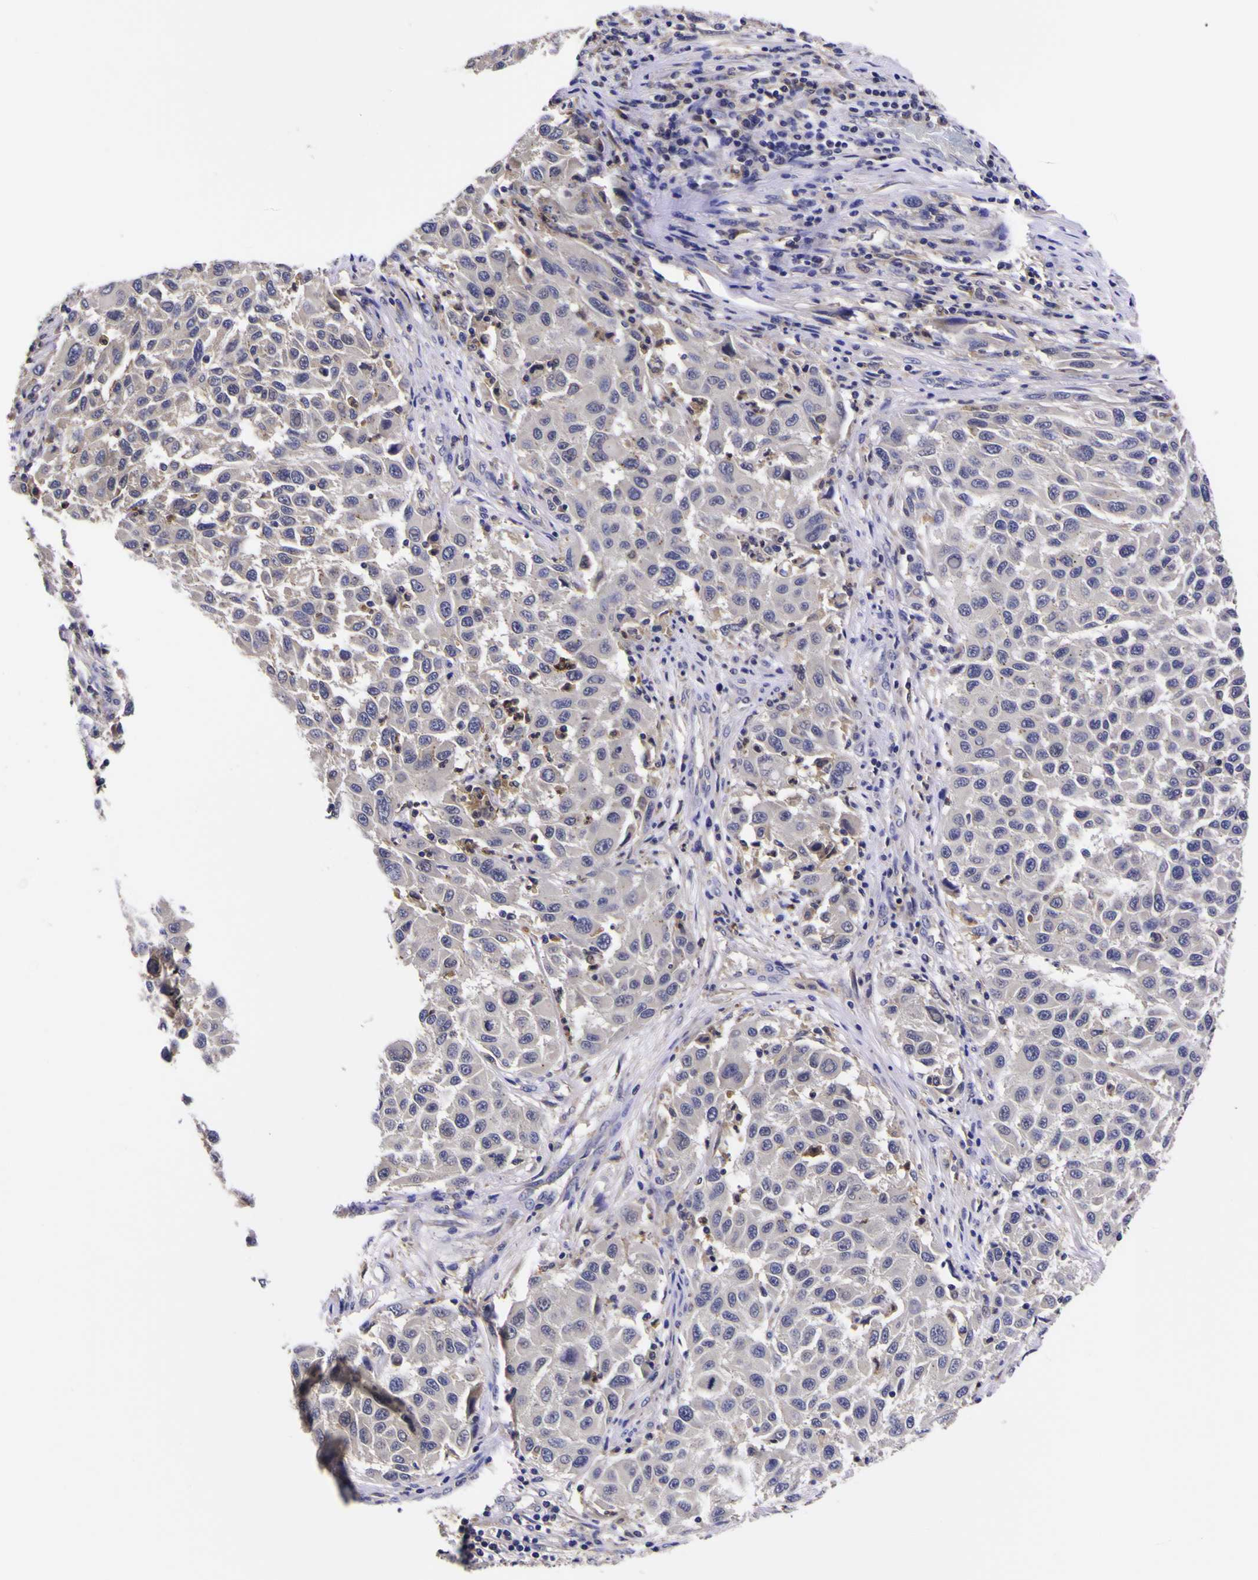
{"staining": {"intensity": "negative", "quantity": "none", "location": "none"}, "tissue": "melanoma", "cell_type": "Tumor cells", "image_type": "cancer", "snomed": [{"axis": "morphology", "description": "Malignant melanoma, Metastatic site"}, {"axis": "topography", "description": "Lymph node"}], "caption": "High magnification brightfield microscopy of melanoma stained with DAB (brown) and counterstained with hematoxylin (blue): tumor cells show no significant expression.", "gene": "MAPK14", "patient": {"sex": "male", "age": 61}}